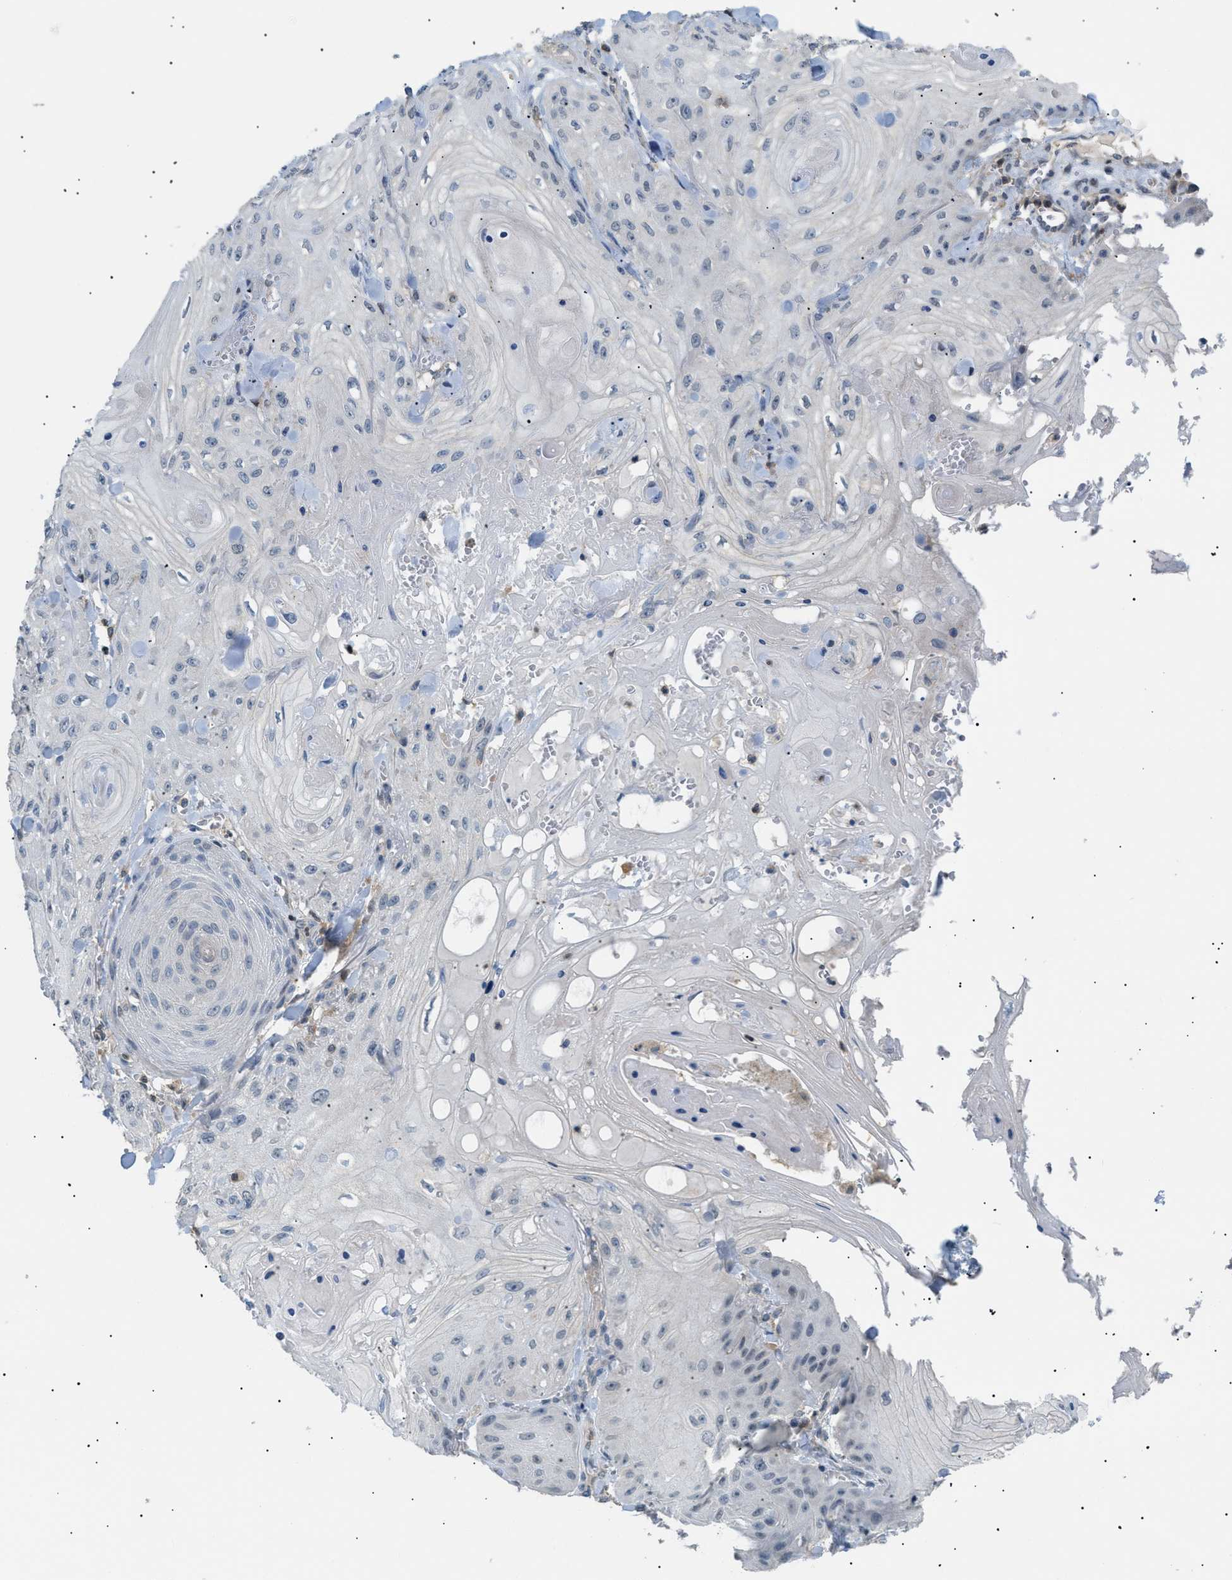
{"staining": {"intensity": "negative", "quantity": "none", "location": "none"}, "tissue": "skin cancer", "cell_type": "Tumor cells", "image_type": "cancer", "snomed": [{"axis": "morphology", "description": "Squamous cell carcinoma, NOS"}, {"axis": "topography", "description": "Skin"}], "caption": "High magnification brightfield microscopy of skin cancer (squamous cell carcinoma) stained with DAB (3,3'-diaminobenzidine) (brown) and counterstained with hematoxylin (blue): tumor cells show no significant expression. The staining is performed using DAB brown chromogen with nuclei counter-stained in using hematoxylin.", "gene": "AKR1A1", "patient": {"sex": "male", "age": 74}}